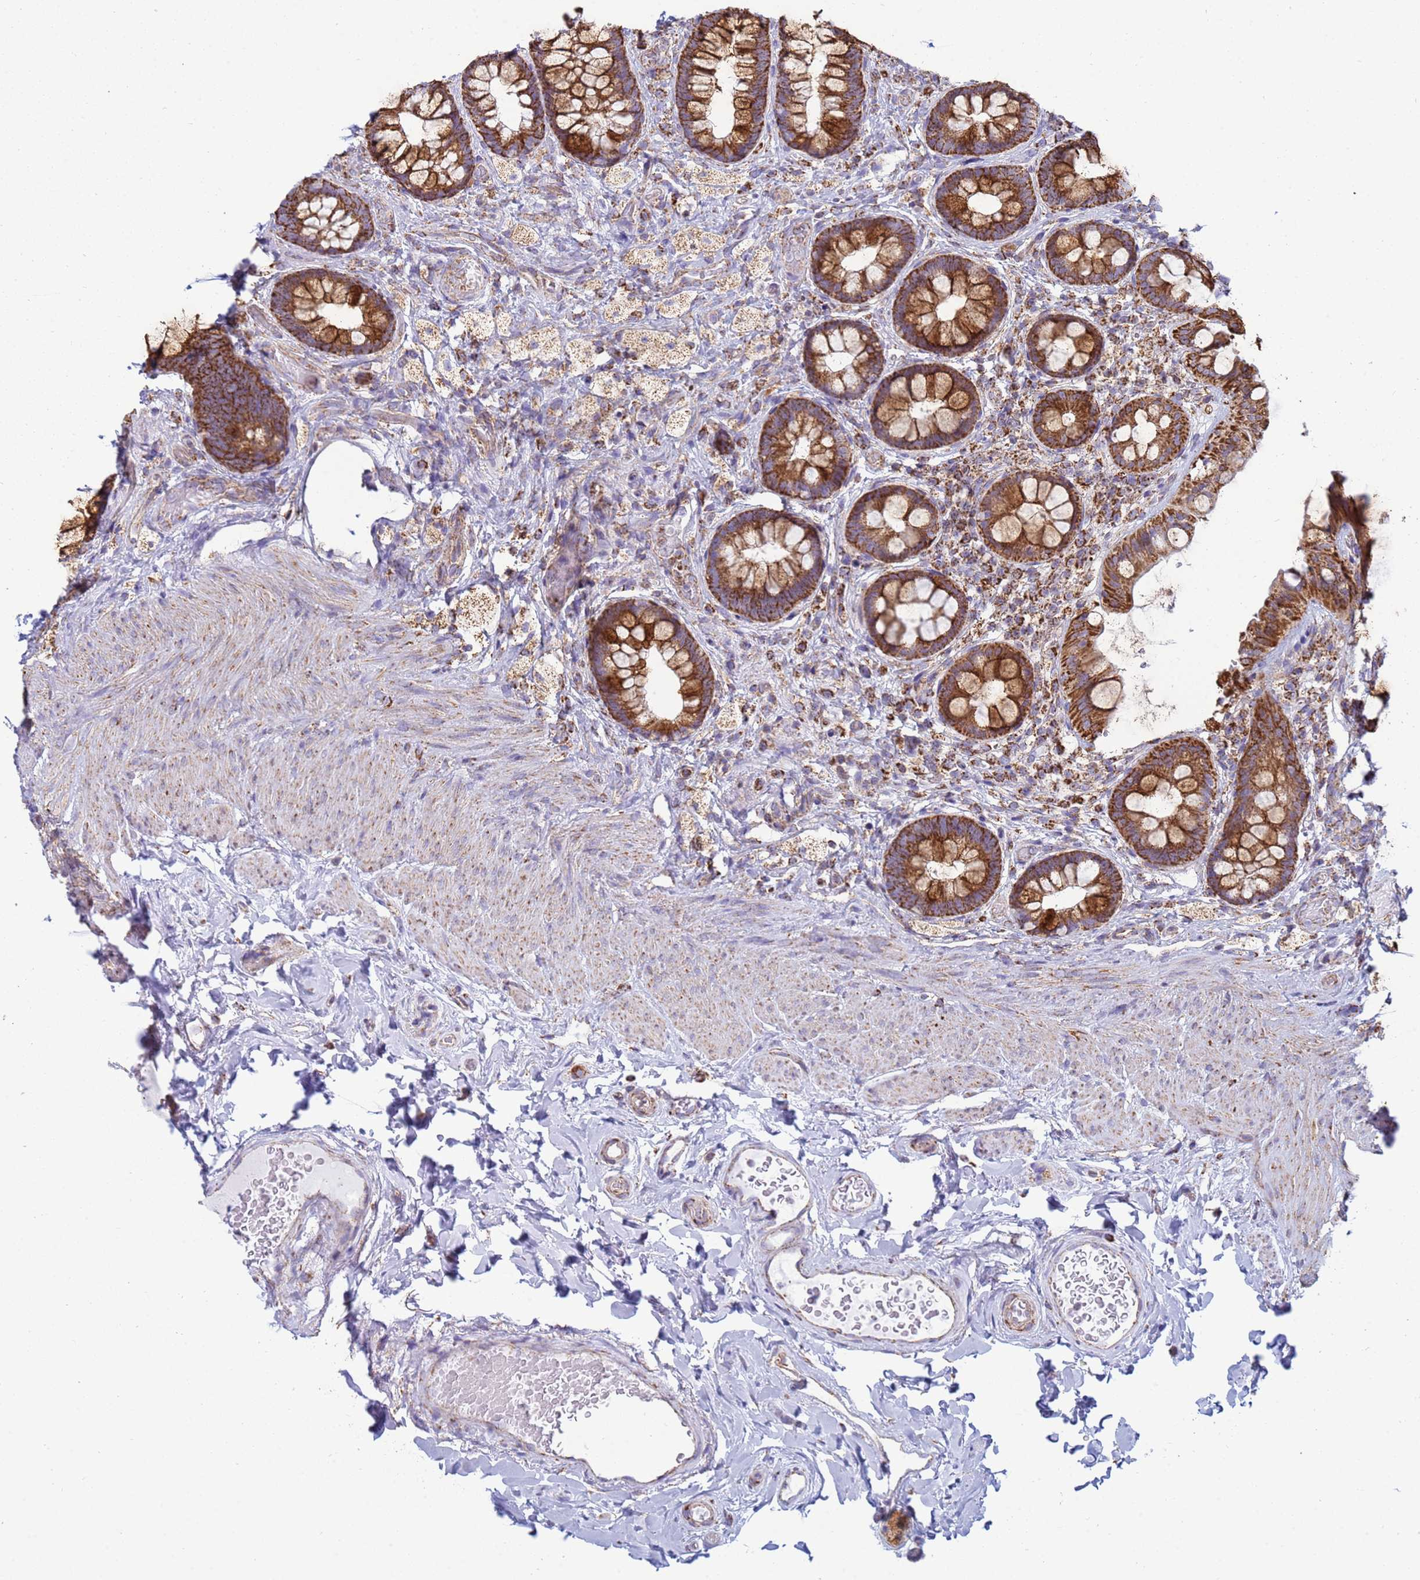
{"staining": {"intensity": "strong", "quantity": ">75%", "location": "cytoplasmic/membranous"}, "tissue": "rectum", "cell_type": "Glandular cells", "image_type": "normal", "snomed": [{"axis": "morphology", "description": "Normal tissue, NOS"}, {"axis": "topography", "description": "Rectum"}, {"axis": "topography", "description": "Peripheral nerve tissue"}], "caption": "The photomicrograph demonstrates immunohistochemical staining of benign rectum. There is strong cytoplasmic/membranous positivity is identified in about >75% of glandular cells.", "gene": "COQ4", "patient": {"sex": "female", "age": 69}}